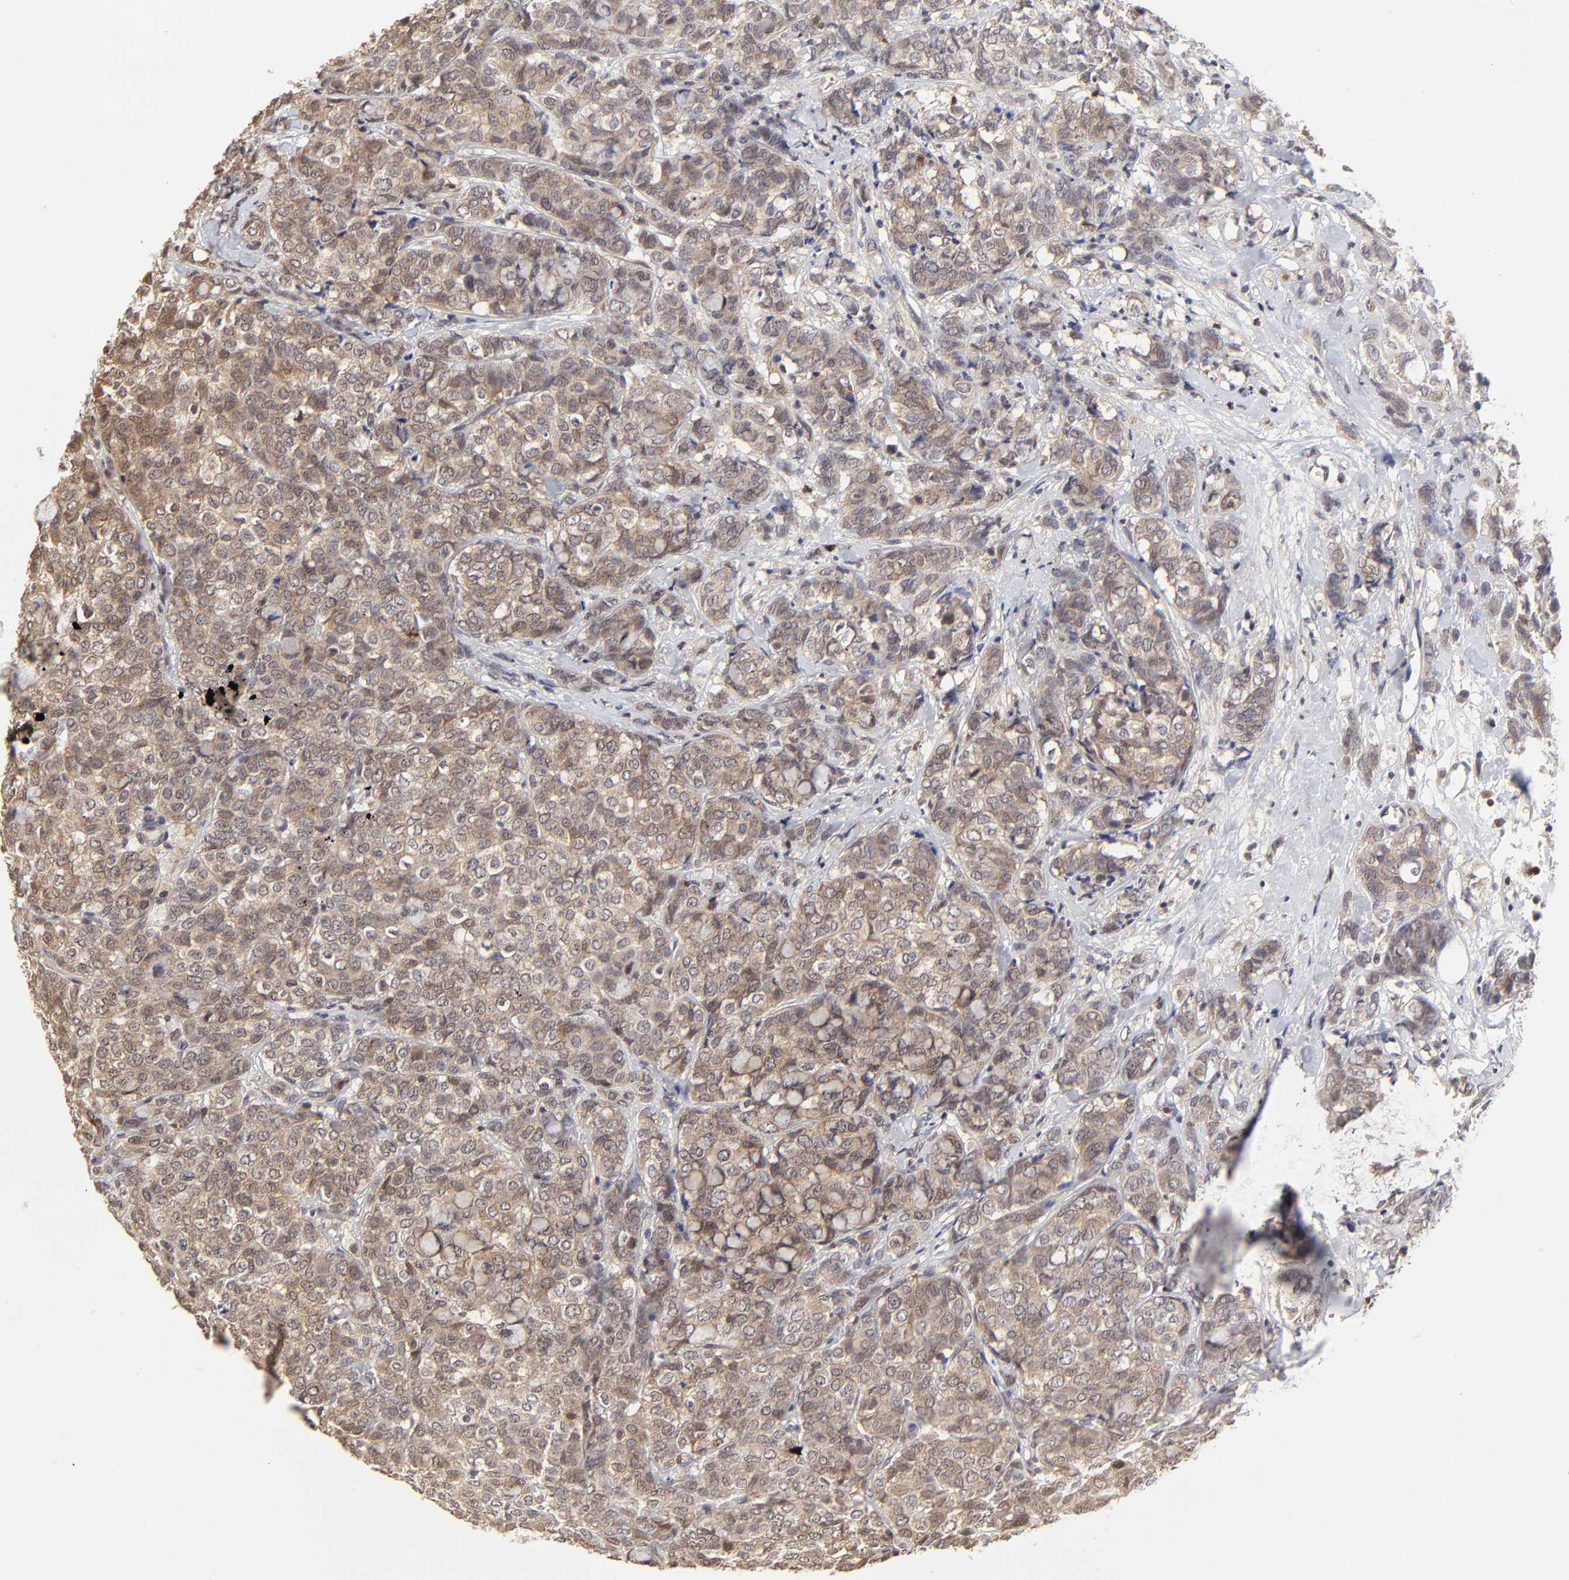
{"staining": {"intensity": "weak", "quantity": ">75%", "location": "cytoplasmic/membranous"}, "tissue": "breast cancer", "cell_type": "Tumor cells", "image_type": "cancer", "snomed": [{"axis": "morphology", "description": "Lobular carcinoma"}, {"axis": "topography", "description": "Breast"}], "caption": "Breast lobular carcinoma tissue exhibits weak cytoplasmic/membranous staining in about >75% of tumor cells", "gene": "CASP3", "patient": {"sex": "female", "age": 60}}